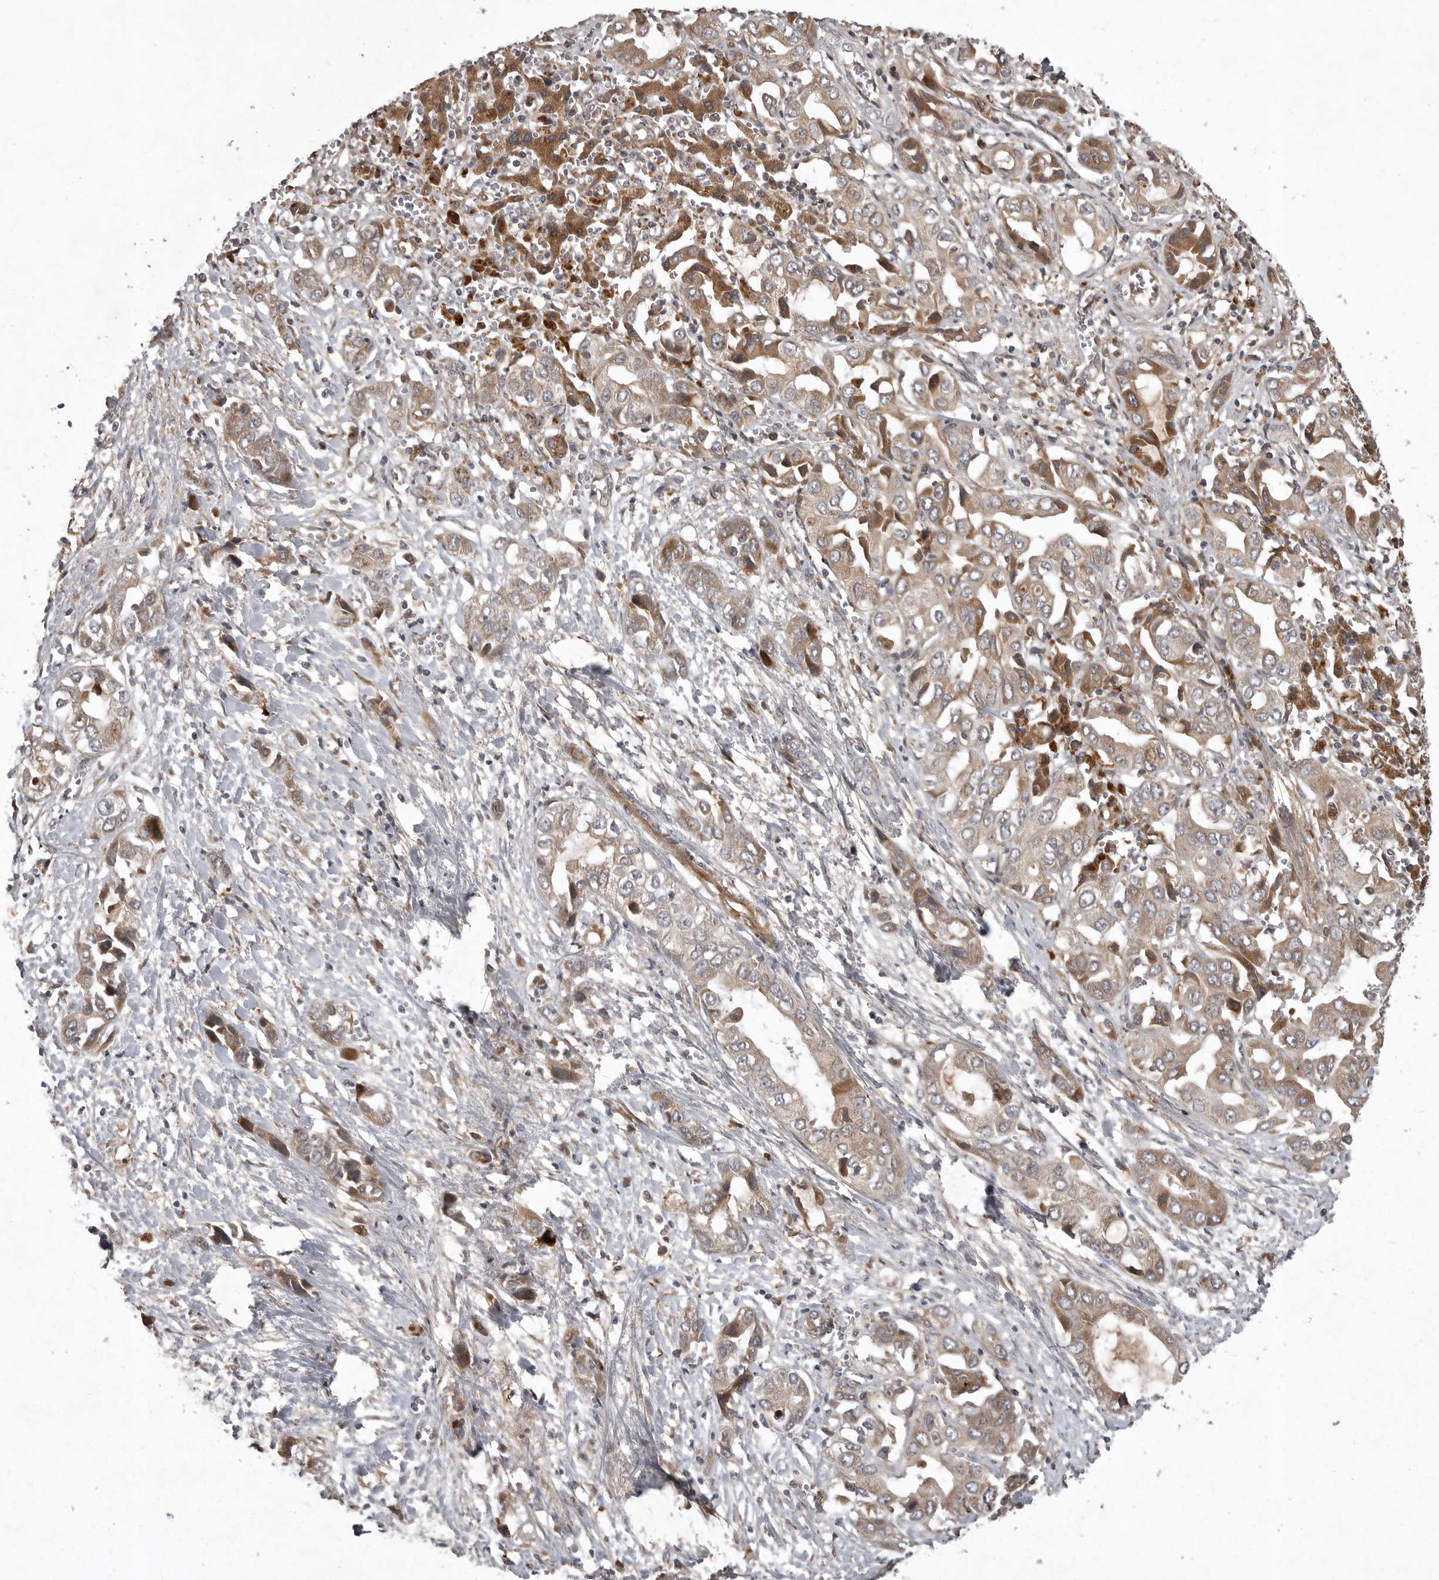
{"staining": {"intensity": "moderate", "quantity": "25%-75%", "location": "cytoplasmic/membranous"}, "tissue": "liver cancer", "cell_type": "Tumor cells", "image_type": "cancer", "snomed": [{"axis": "morphology", "description": "Cholangiocarcinoma"}, {"axis": "topography", "description": "Liver"}], "caption": "A photomicrograph of liver cancer (cholangiocarcinoma) stained for a protein demonstrates moderate cytoplasmic/membranous brown staining in tumor cells. (DAB (3,3'-diaminobenzidine) = brown stain, brightfield microscopy at high magnification).", "gene": "GPR31", "patient": {"sex": "female", "age": 52}}